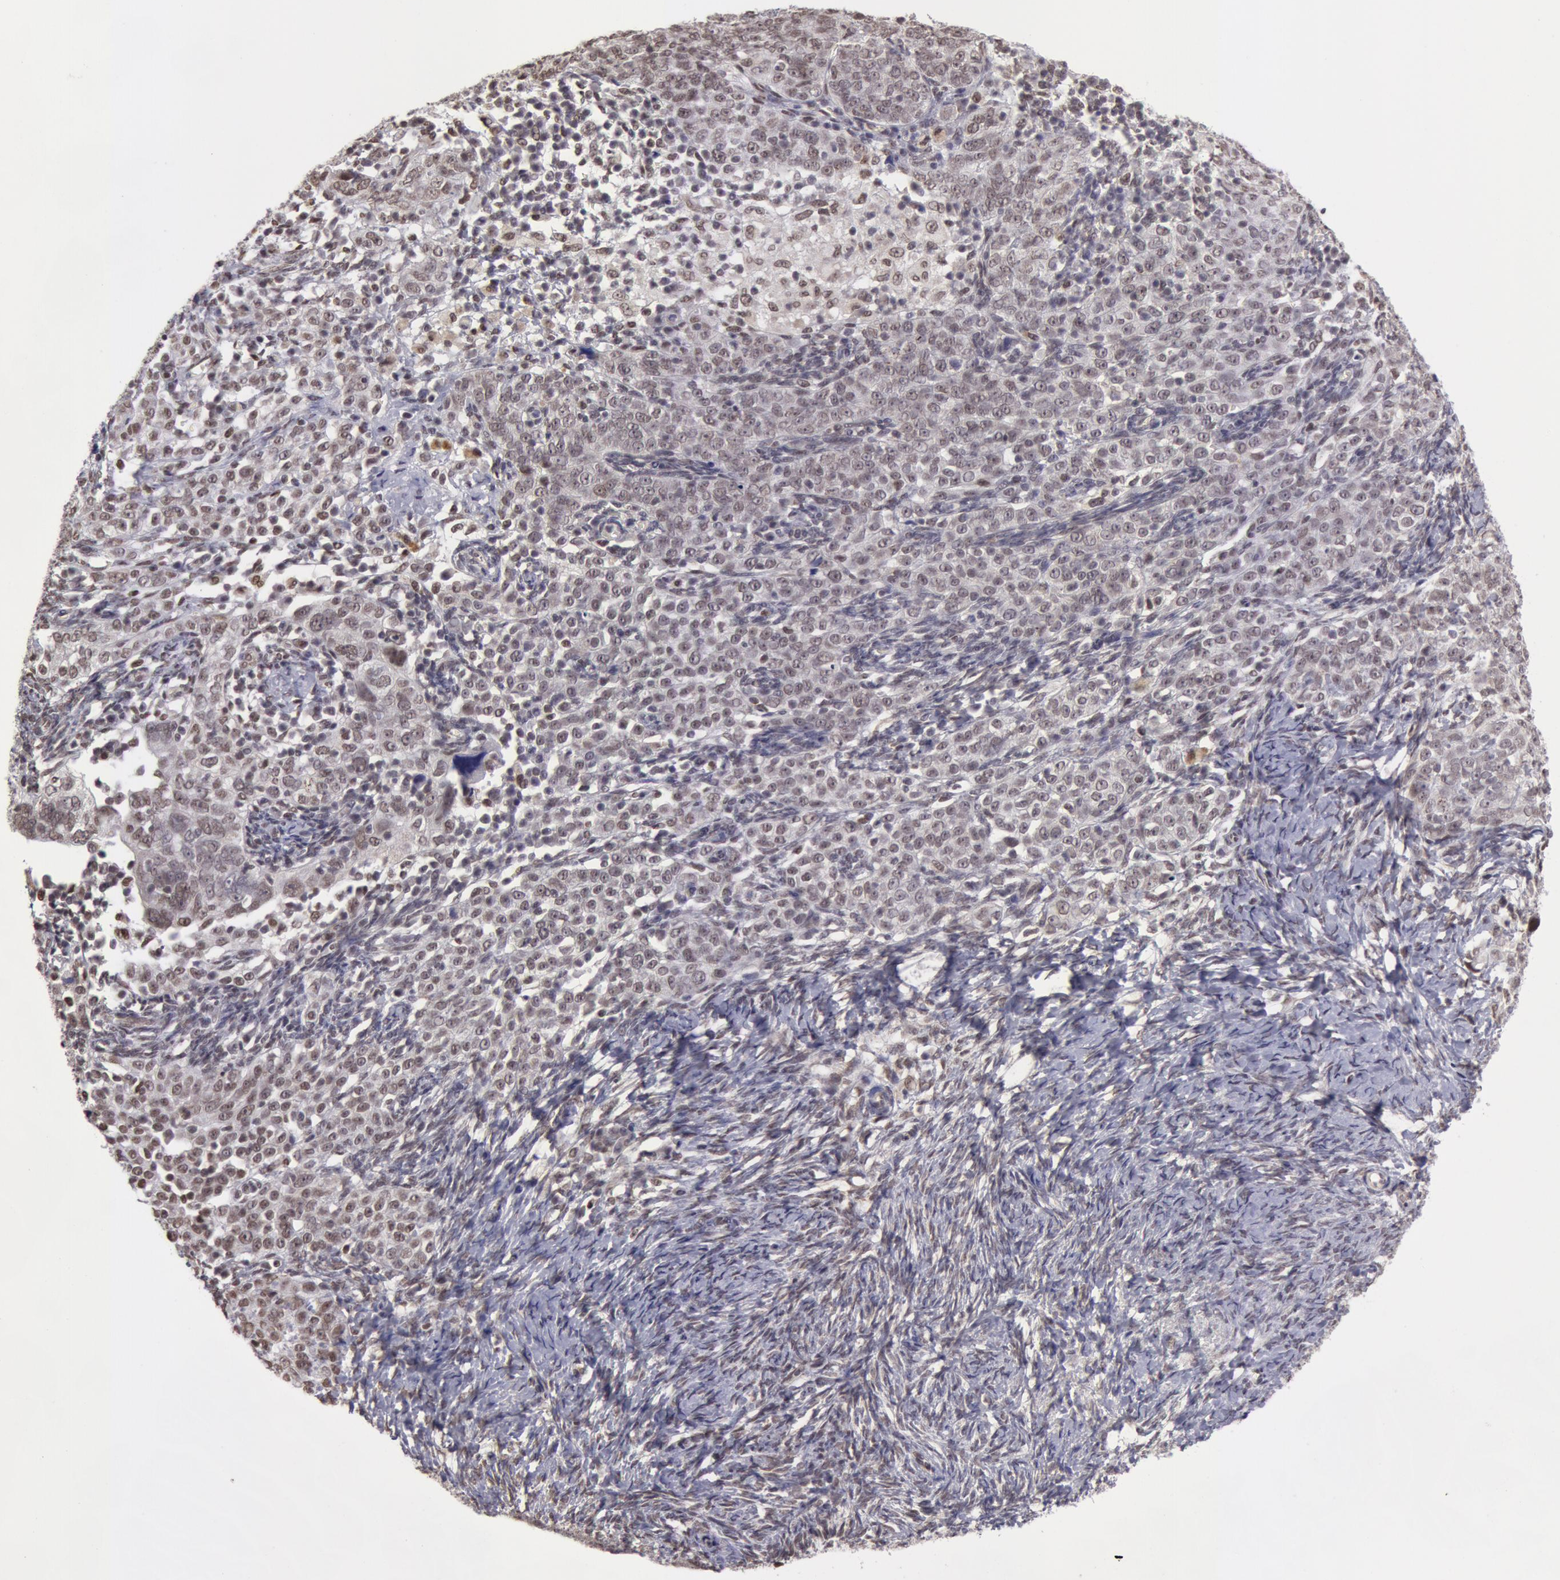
{"staining": {"intensity": "negative", "quantity": "none", "location": "none"}, "tissue": "ovarian cancer", "cell_type": "Tumor cells", "image_type": "cancer", "snomed": [{"axis": "morphology", "description": "Normal tissue, NOS"}, {"axis": "morphology", "description": "Cystadenocarcinoma, serous, NOS"}, {"axis": "topography", "description": "Ovary"}], "caption": "Protein analysis of ovarian serous cystadenocarcinoma demonstrates no significant positivity in tumor cells.", "gene": "VRTN", "patient": {"sex": "female", "age": 62}}